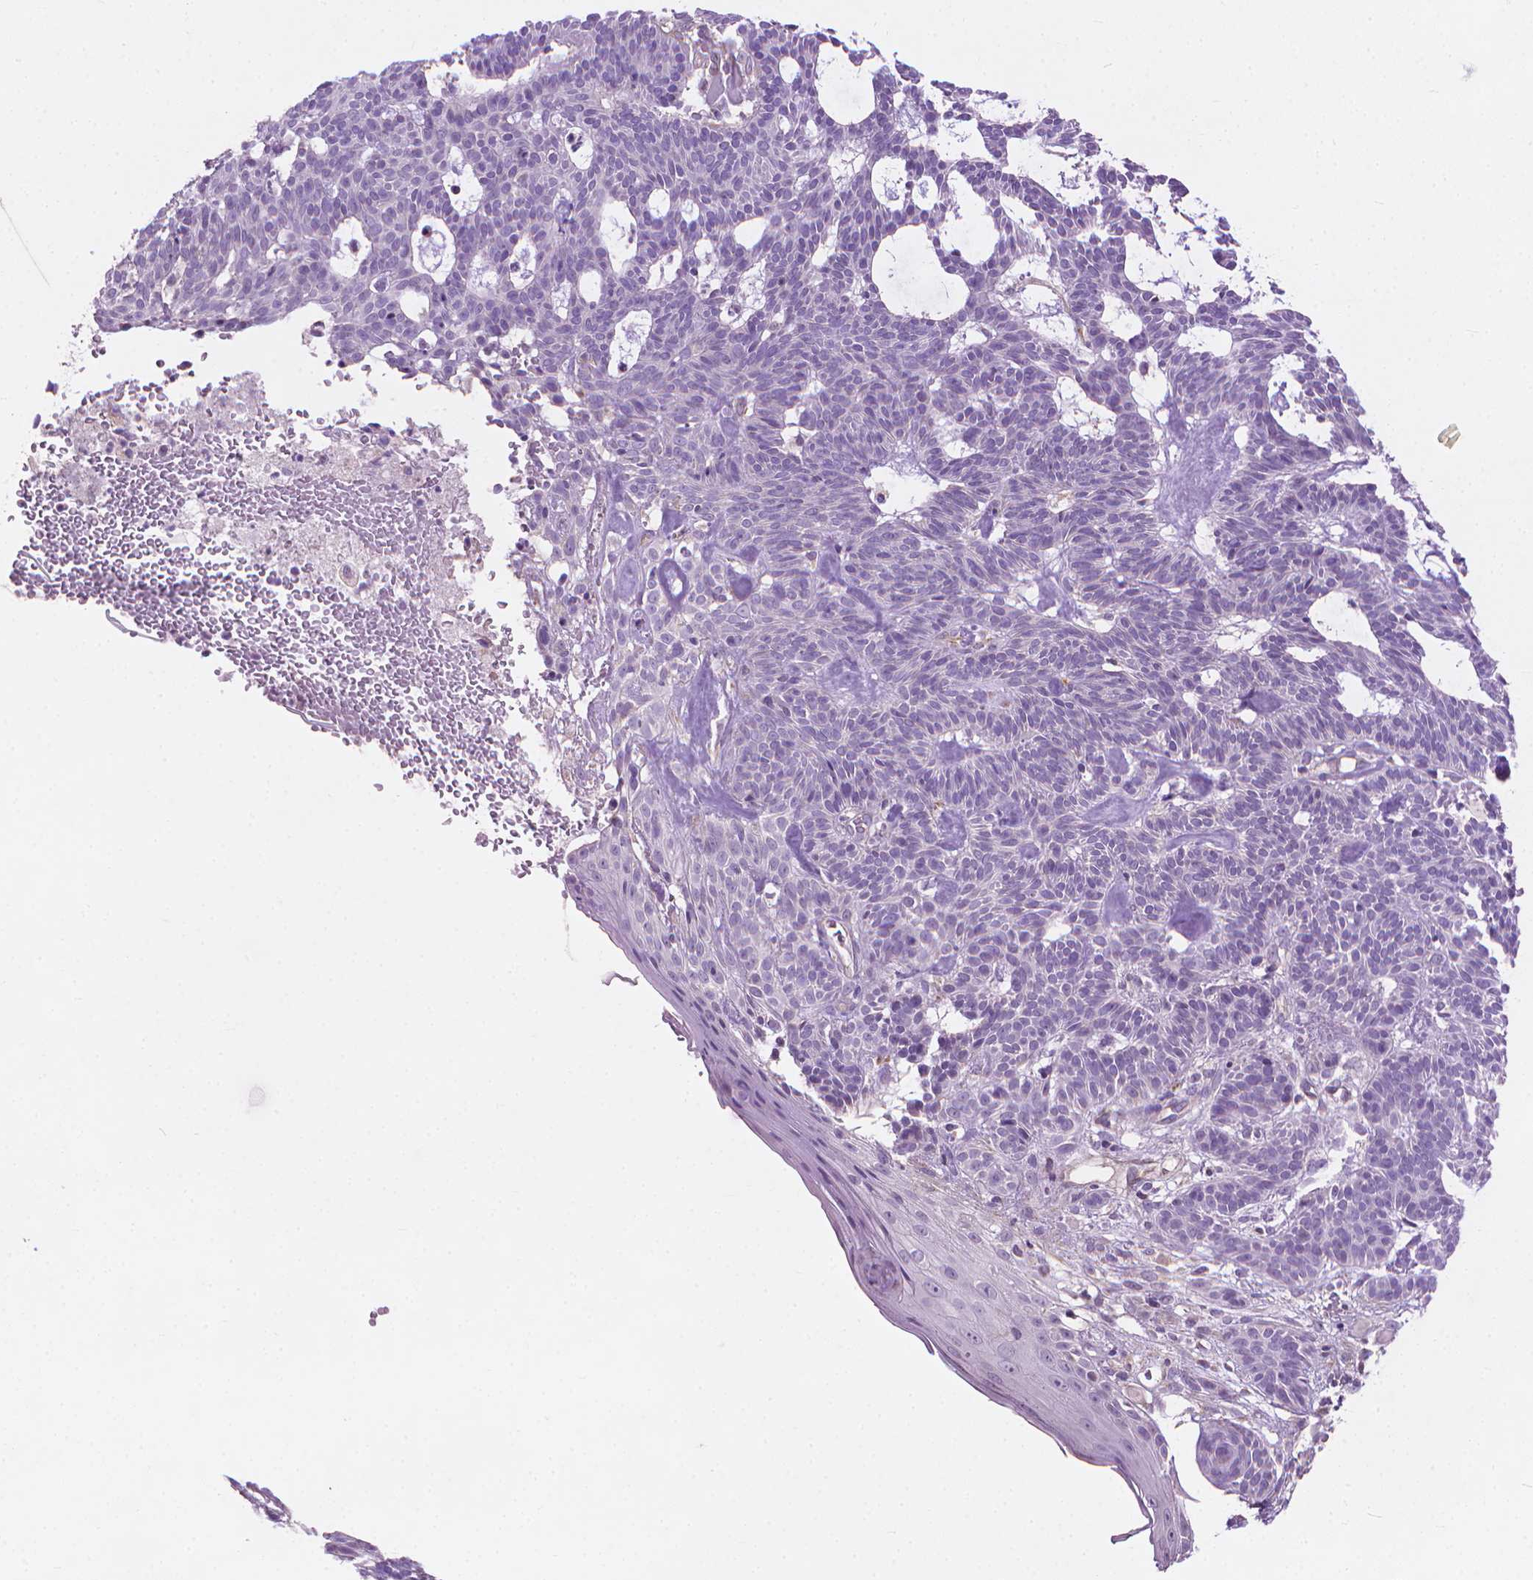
{"staining": {"intensity": "negative", "quantity": "none", "location": "none"}, "tissue": "skin cancer", "cell_type": "Tumor cells", "image_type": "cancer", "snomed": [{"axis": "morphology", "description": "Basal cell carcinoma"}, {"axis": "topography", "description": "Skin"}], "caption": "Micrograph shows no protein expression in tumor cells of skin cancer (basal cell carcinoma) tissue. The staining is performed using DAB (3,3'-diaminobenzidine) brown chromogen with nuclei counter-stained in using hematoxylin.", "gene": "KRT73", "patient": {"sex": "male", "age": 85}}